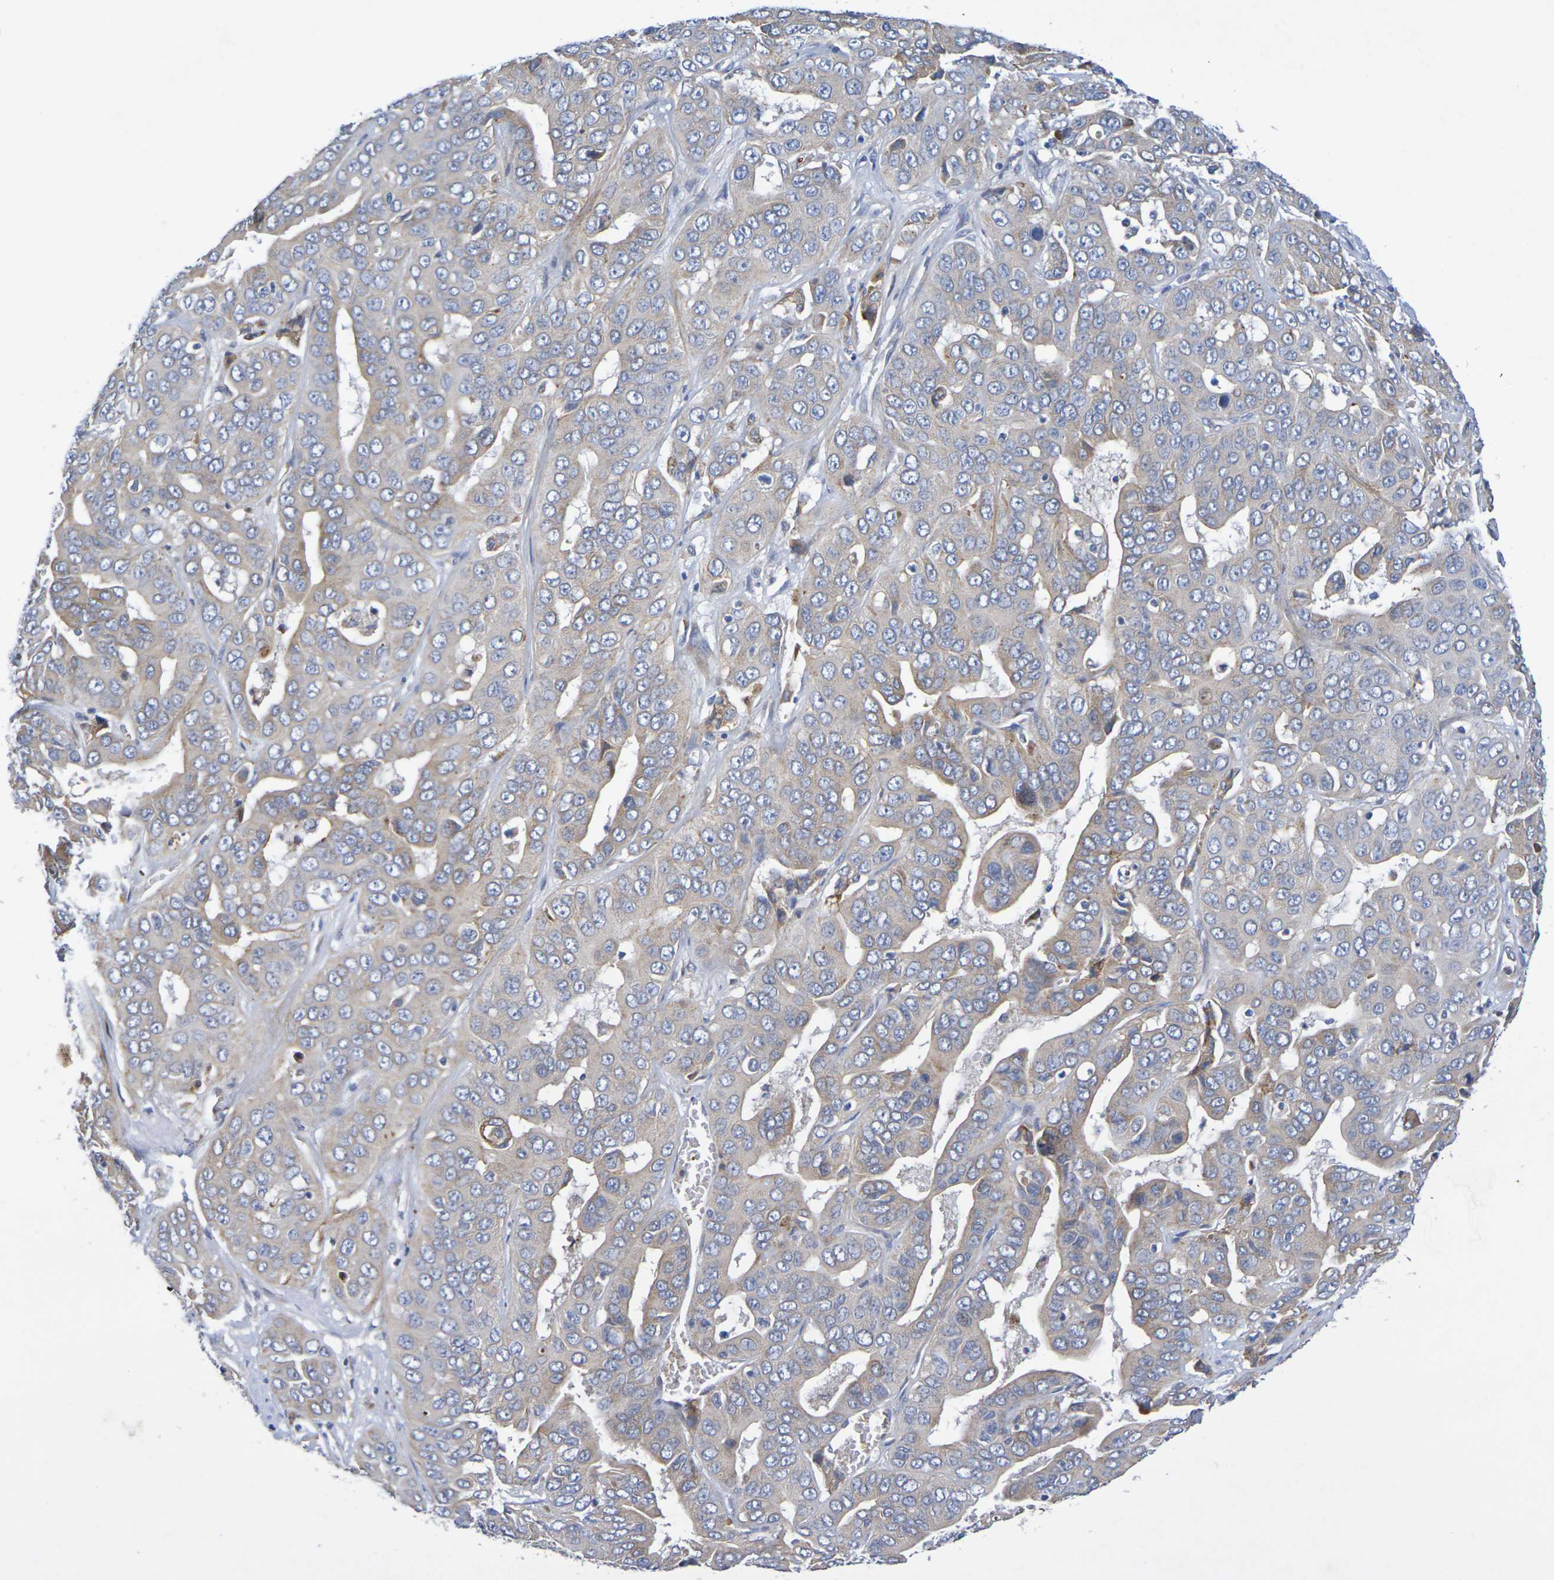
{"staining": {"intensity": "weak", "quantity": "25%-75%", "location": "cytoplasmic/membranous"}, "tissue": "liver cancer", "cell_type": "Tumor cells", "image_type": "cancer", "snomed": [{"axis": "morphology", "description": "Cholangiocarcinoma"}, {"axis": "topography", "description": "Liver"}], "caption": "Immunohistochemistry staining of liver cholangiocarcinoma, which exhibits low levels of weak cytoplasmic/membranous staining in approximately 25%-75% of tumor cells indicating weak cytoplasmic/membranous protein expression. The staining was performed using DAB (brown) for protein detection and nuclei were counterstained in hematoxylin (blue).", "gene": "SDC4", "patient": {"sex": "female", "age": 52}}